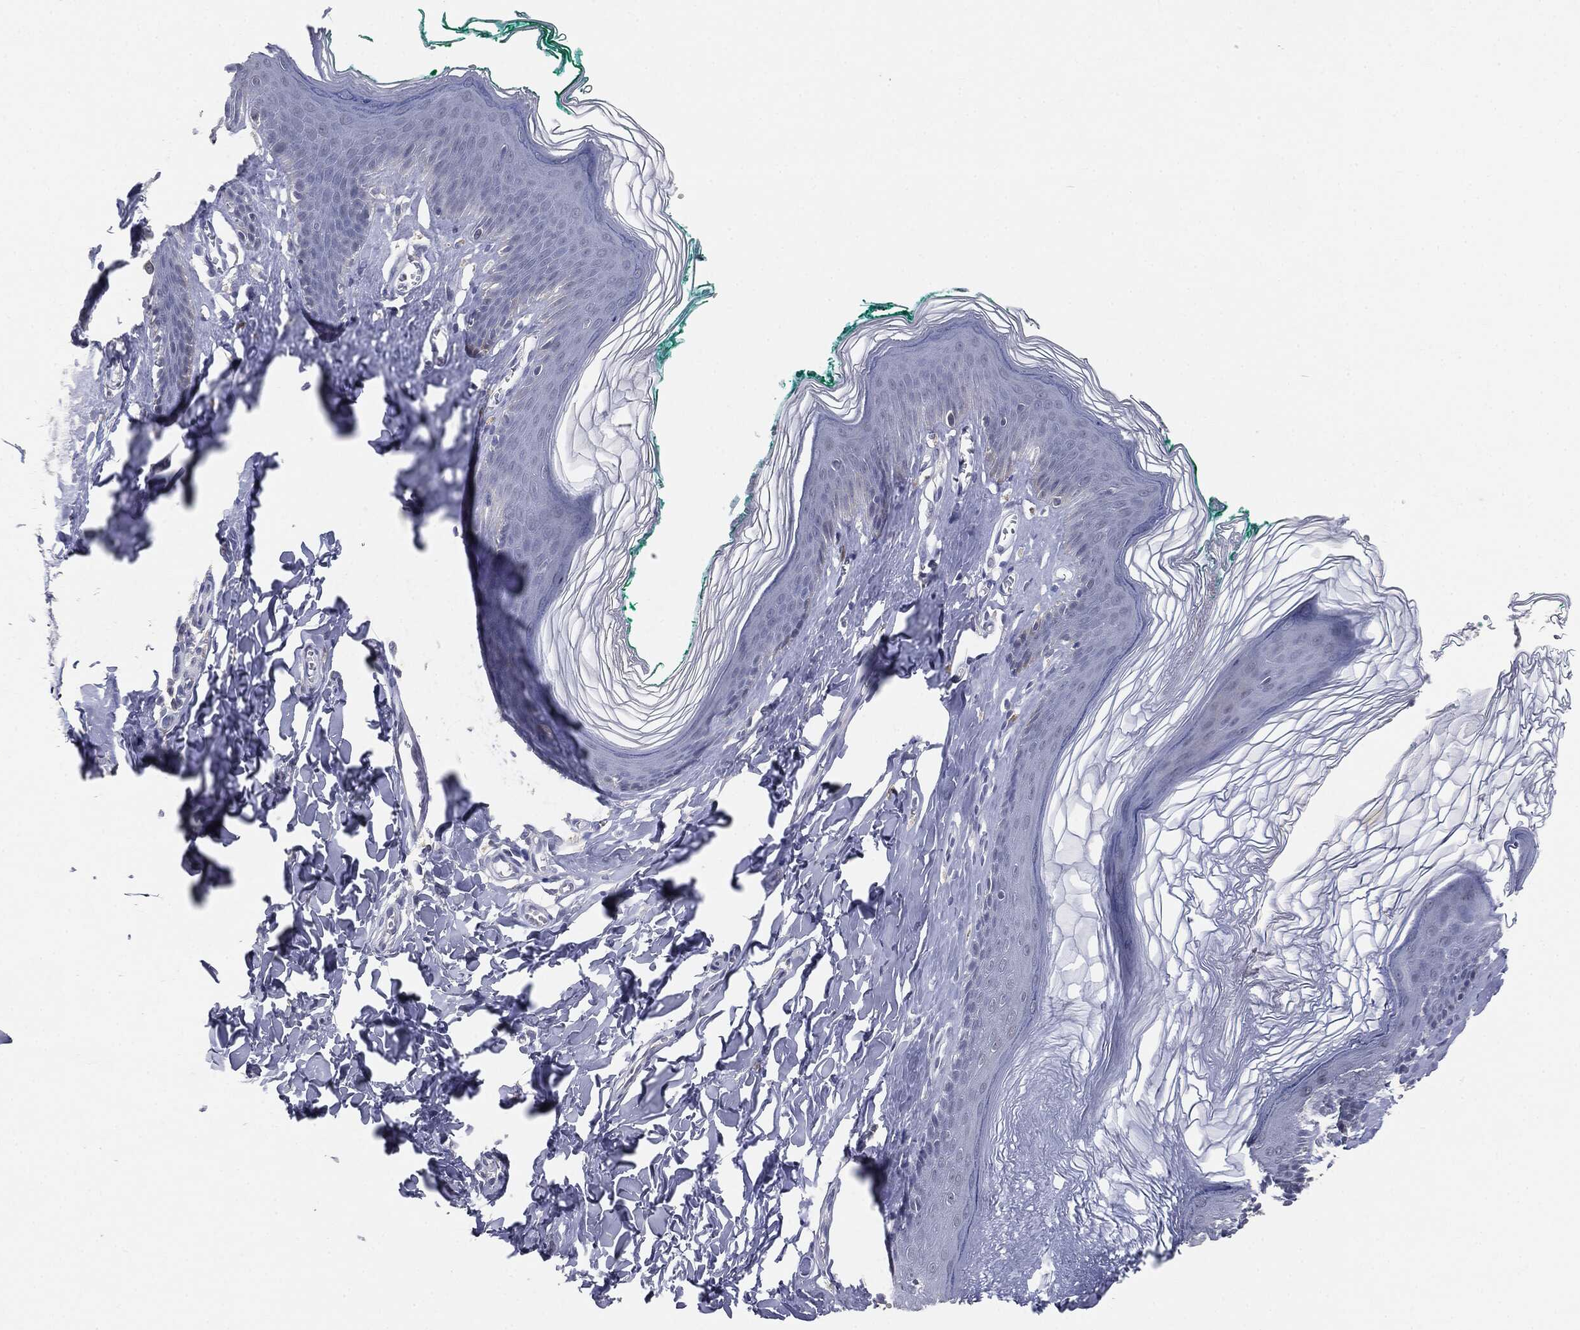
{"staining": {"intensity": "negative", "quantity": "none", "location": "none"}, "tissue": "skin", "cell_type": "Epidermal cells", "image_type": "normal", "snomed": [{"axis": "morphology", "description": "Normal tissue, NOS"}, {"axis": "topography", "description": "Vulva"}], "caption": "IHC histopathology image of normal human skin stained for a protein (brown), which shows no staining in epidermal cells.", "gene": "SLC2A2", "patient": {"sex": "female", "age": 66}}